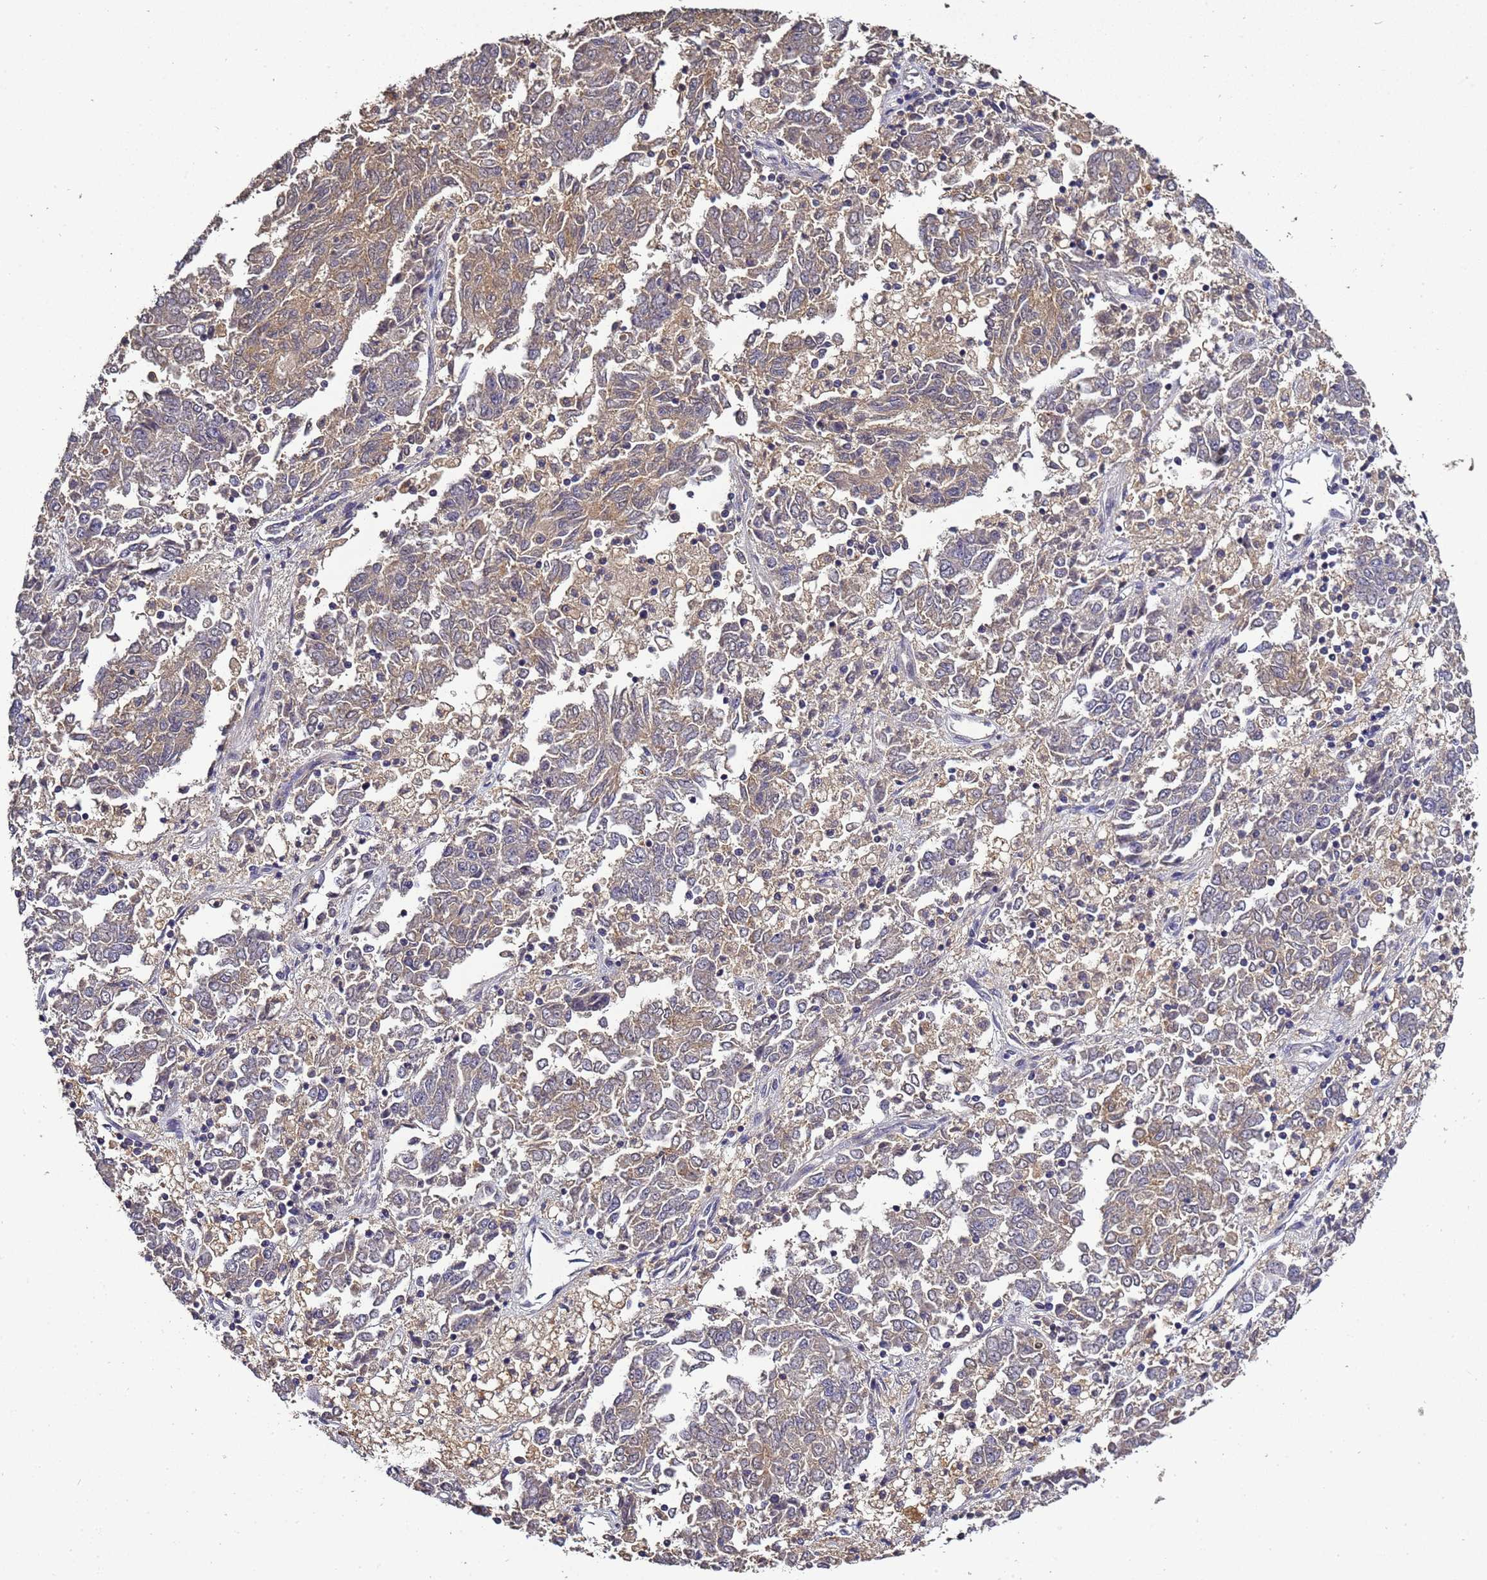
{"staining": {"intensity": "weak", "quantity": ">75%", "location": "cytoplasmic/membranous"}, "tissue": "endometrial cancer", "cell_type": "Tumor cells", "image_type": "cancer", "snomed": [{"axis": "morphology", "description": "Adenocarcinoma, NOS"}, {"axis": "topography", "description": "Endometrium"}], "caption": "The immunohistochemical stain shows weak cytoplasmic/membranous expression in tumor cells of endometrial cancer tissue.", "gene": "LGI4", "patient": {"sex": "female", "age": 80}}